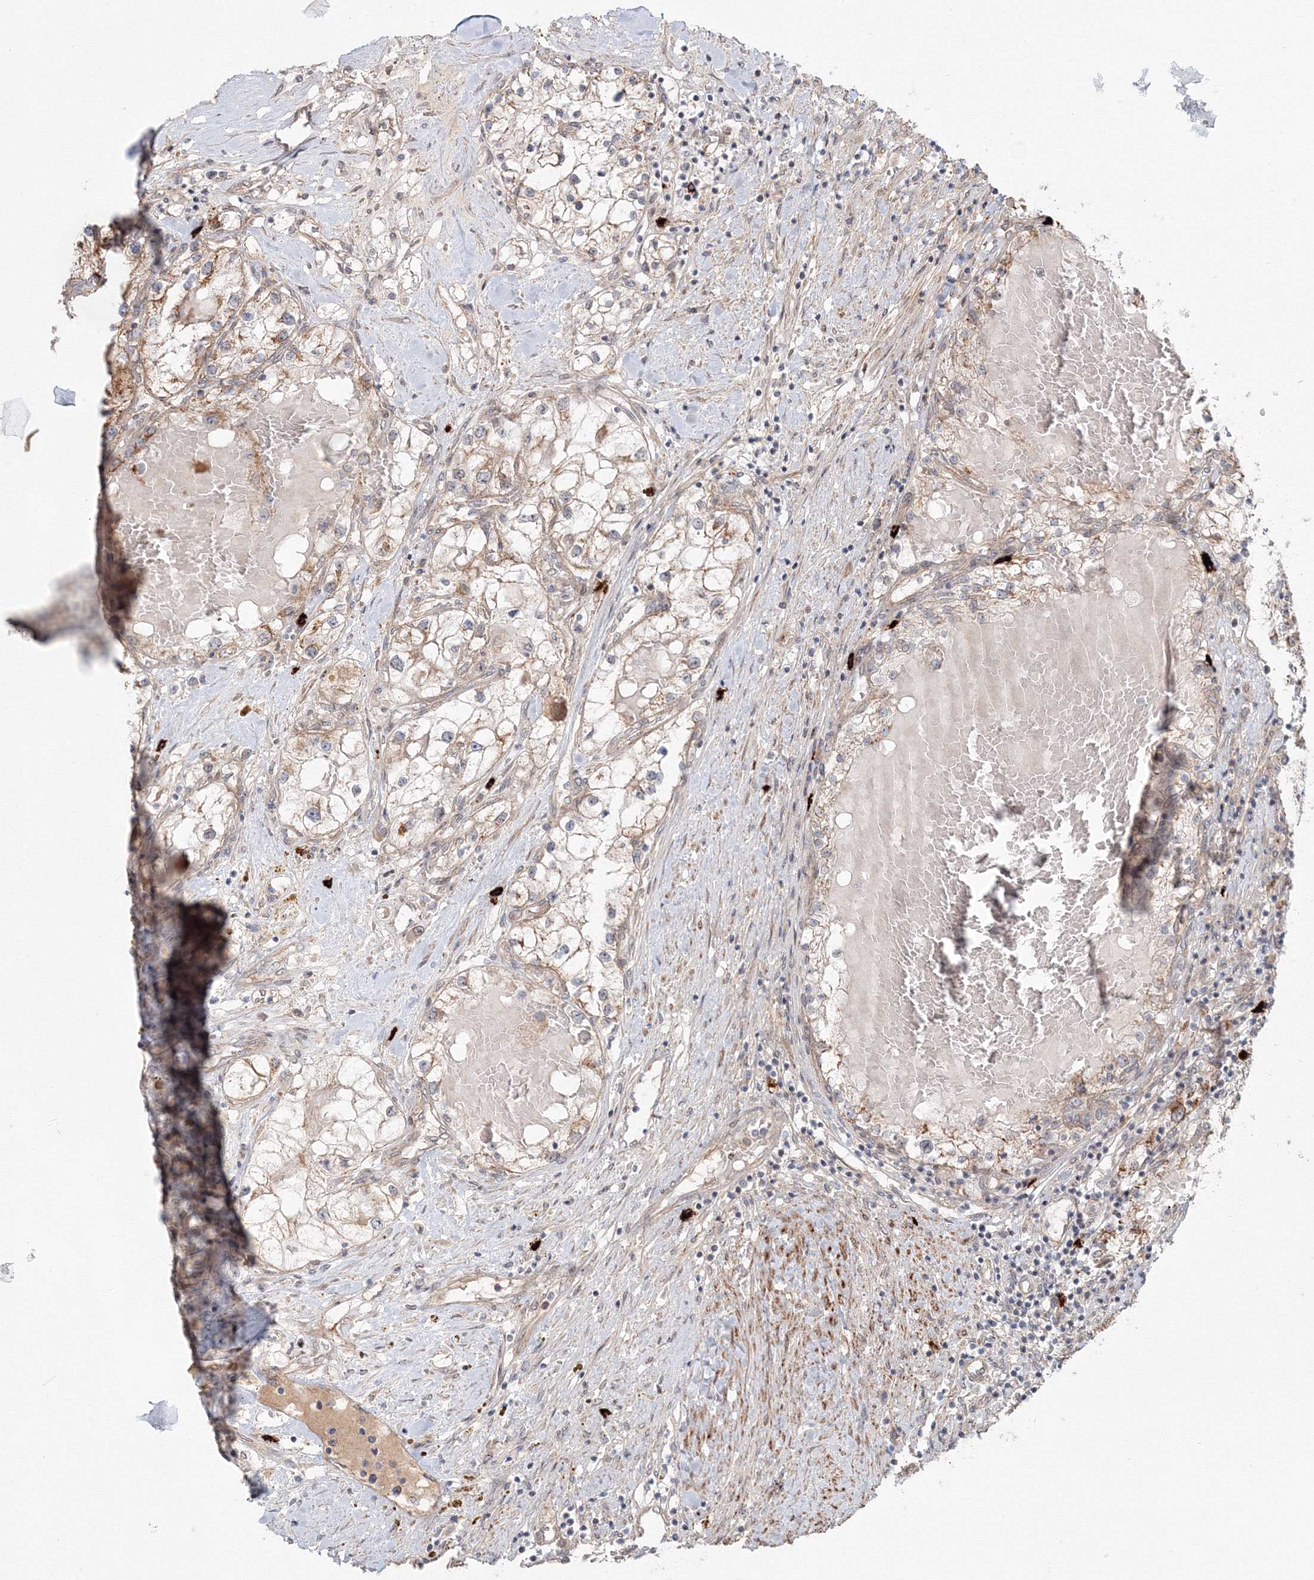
{"staining": {"intensity": "weak", "quantity": "25%-75%", "location": "cytoplasmic/membranous"}, "tissue": "renal cancer", "cell_type": "Tumor cells", "image_type": "cancer", "snomed": [{"axis": "morphology", "description": "Normal tissue, NOS"}, {"axis": "morphology", "description": "Adenocarcinoma, NOS"}, {"axis": "topography", "description": "Kidney"}], "caption": "Immunohistochemistry histopathology image of human renal cancer stained for a protein (brown), which displays low levels of weak cytoplasmic/membranous expression in about 25%-75% of tumor cells.", "gene": "SH3PXD2A", "patient": {"sex": "male", "age": 68}}